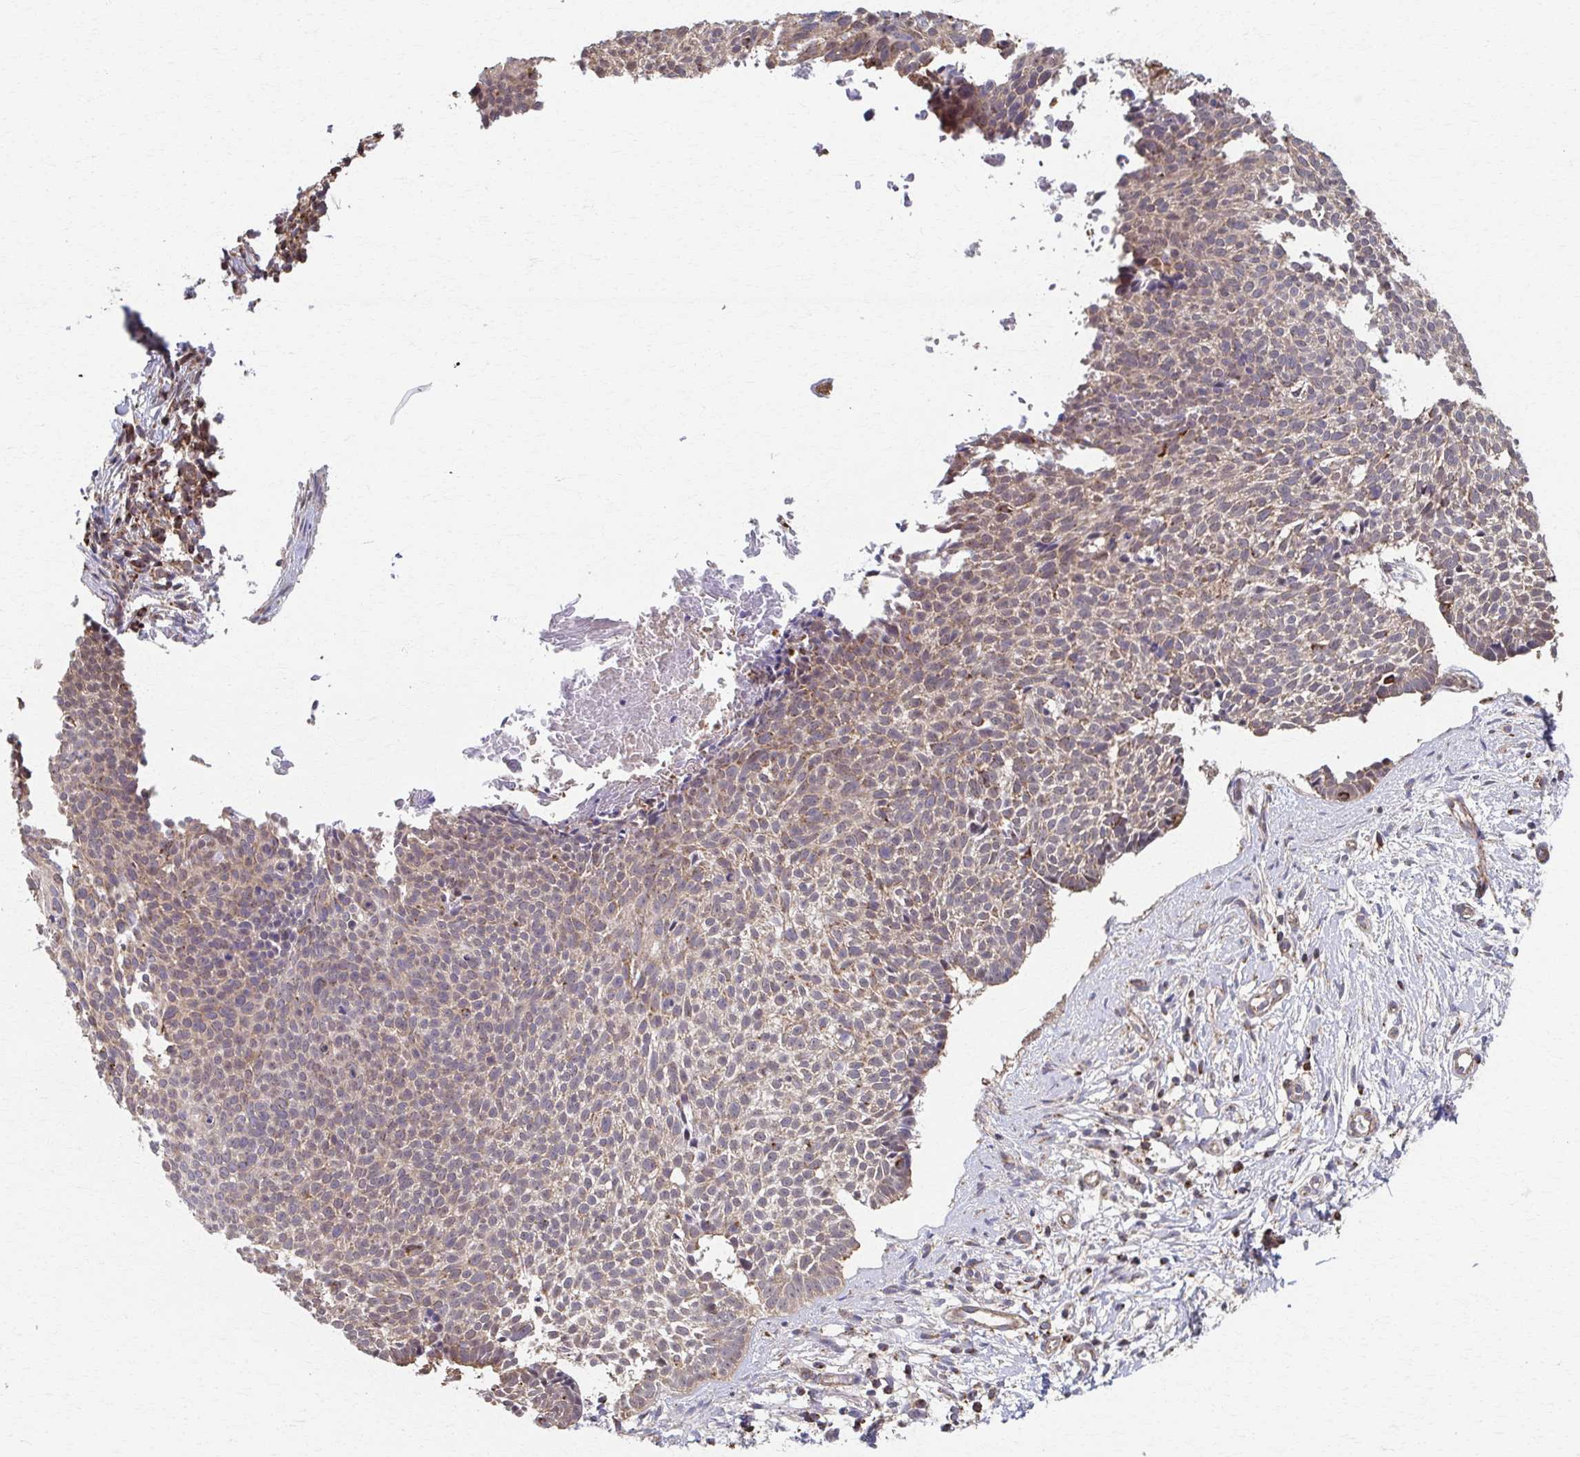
{"staining": {"intensity": "weak", "quantity": ">75%", "location": "cytoplasmic/membranous"}, "tissue": "skin cancer", "cell_type": "Tumor cells", "image_type": "cancer", "snomed": [{"axis": "morphology", "description": "Basal cell carcinoma"}, {"axis": "topography", "description": "Skin"}, {"axis": "topography", "description": "Skin of back"}], "caption": "Immunohistochemical staining of human skin cancer displays low levels of weak cytoplasmic/membranous protein staining in about >75% of tumor cells.", "gene": "KLHL34", "patient": {"sex": "male", "age": 81}}